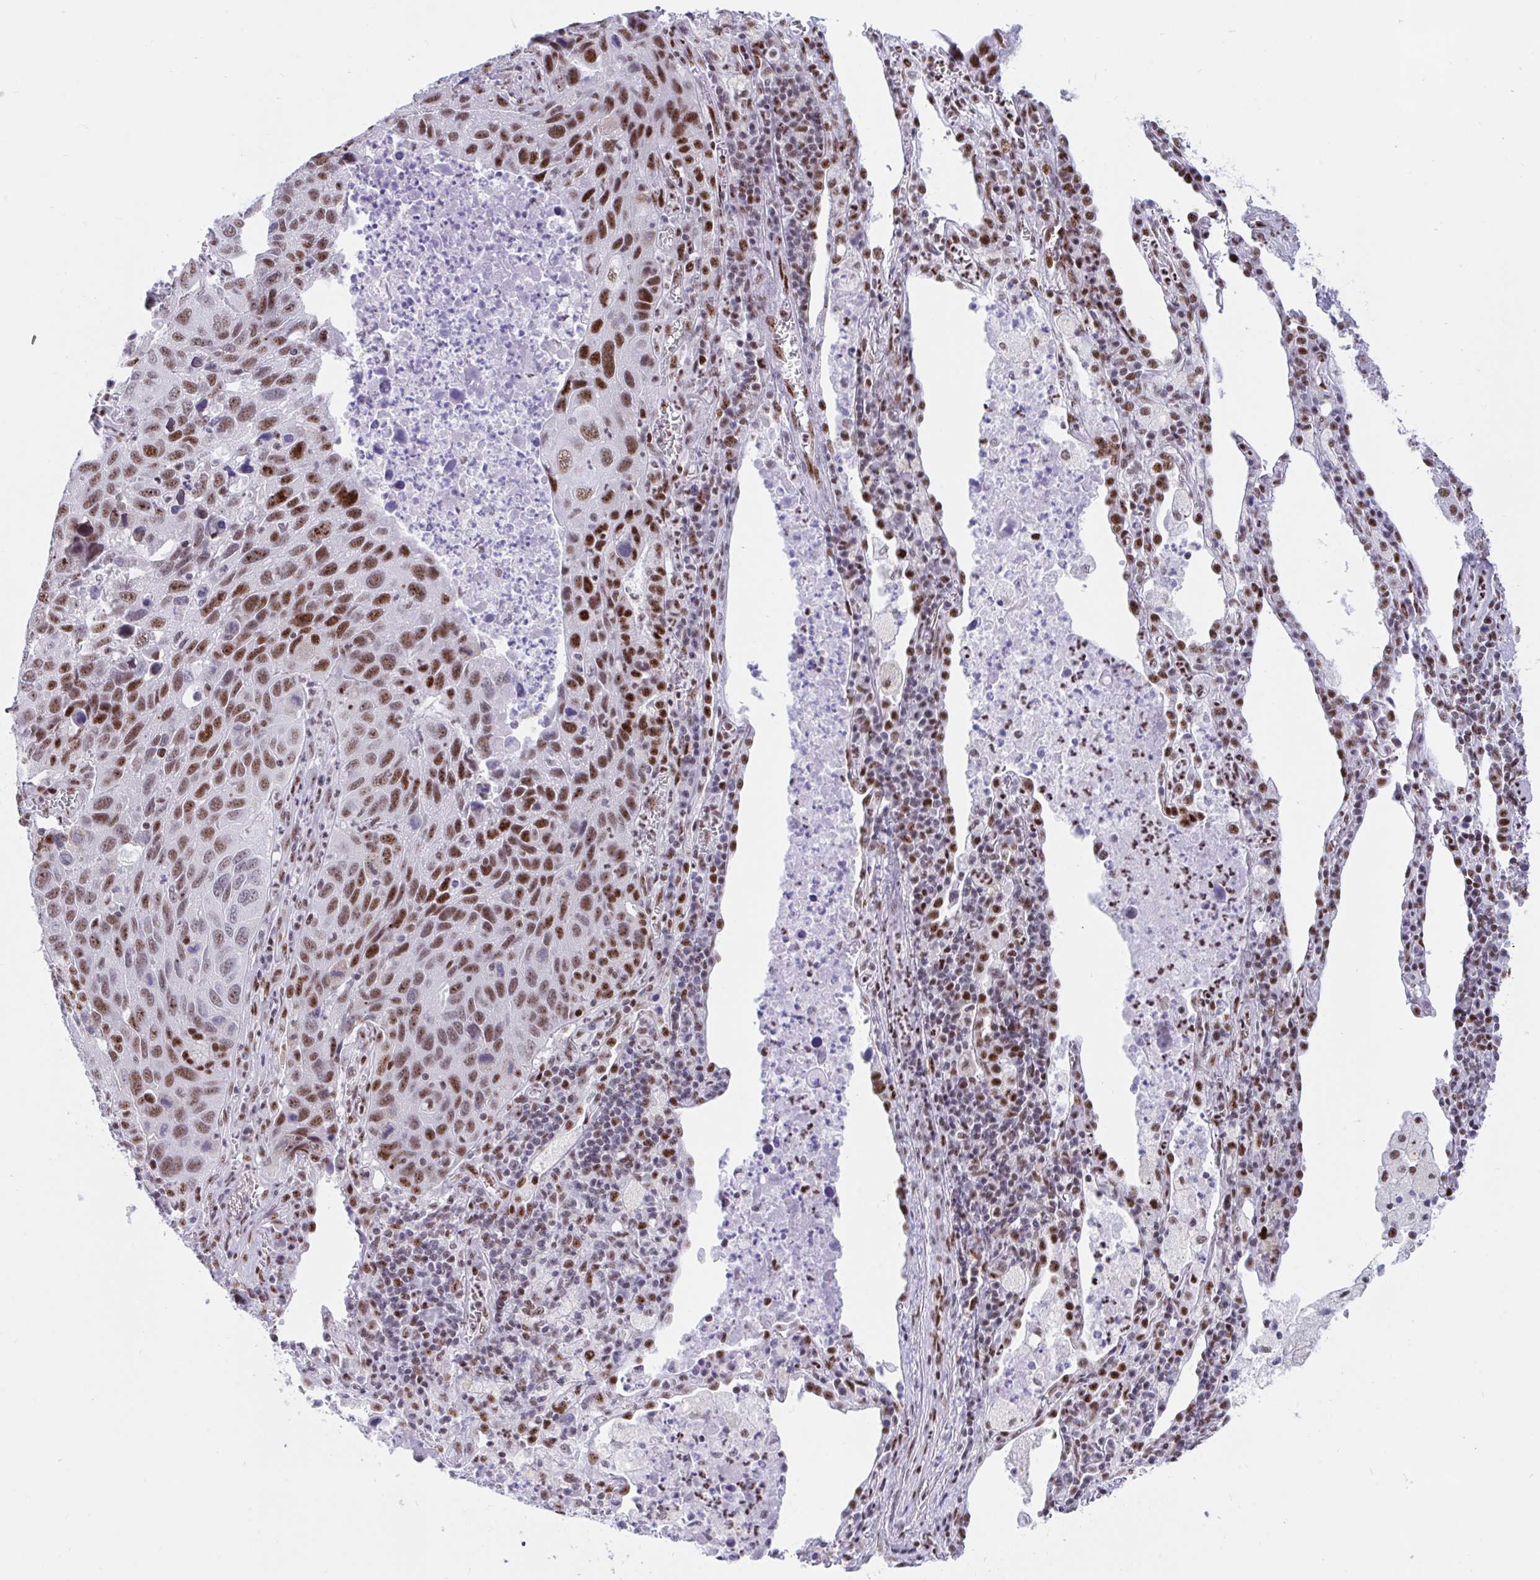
{"staining": {"intensity": "strong", "quantity": "25%-75%", "location": "nuclear"}, "tissue": "lung cancer", "cell_type": "Tumor cells", "image_type": "cancer", "snomed": [{"axis": "morphology", "description": "Squamous cell carcinoma, NOS"}, {"axis": "topography", "description": "Lung"}], "caption": "IHC (DAB (3,3'-diaminobenzidine)) staining of human lung cancer exhibits strong nuclear protein positivity in approximately 25%-75% of tumor cells.", "gene": "IKZF2", "patient": {"sex": "female", "age": 61}}